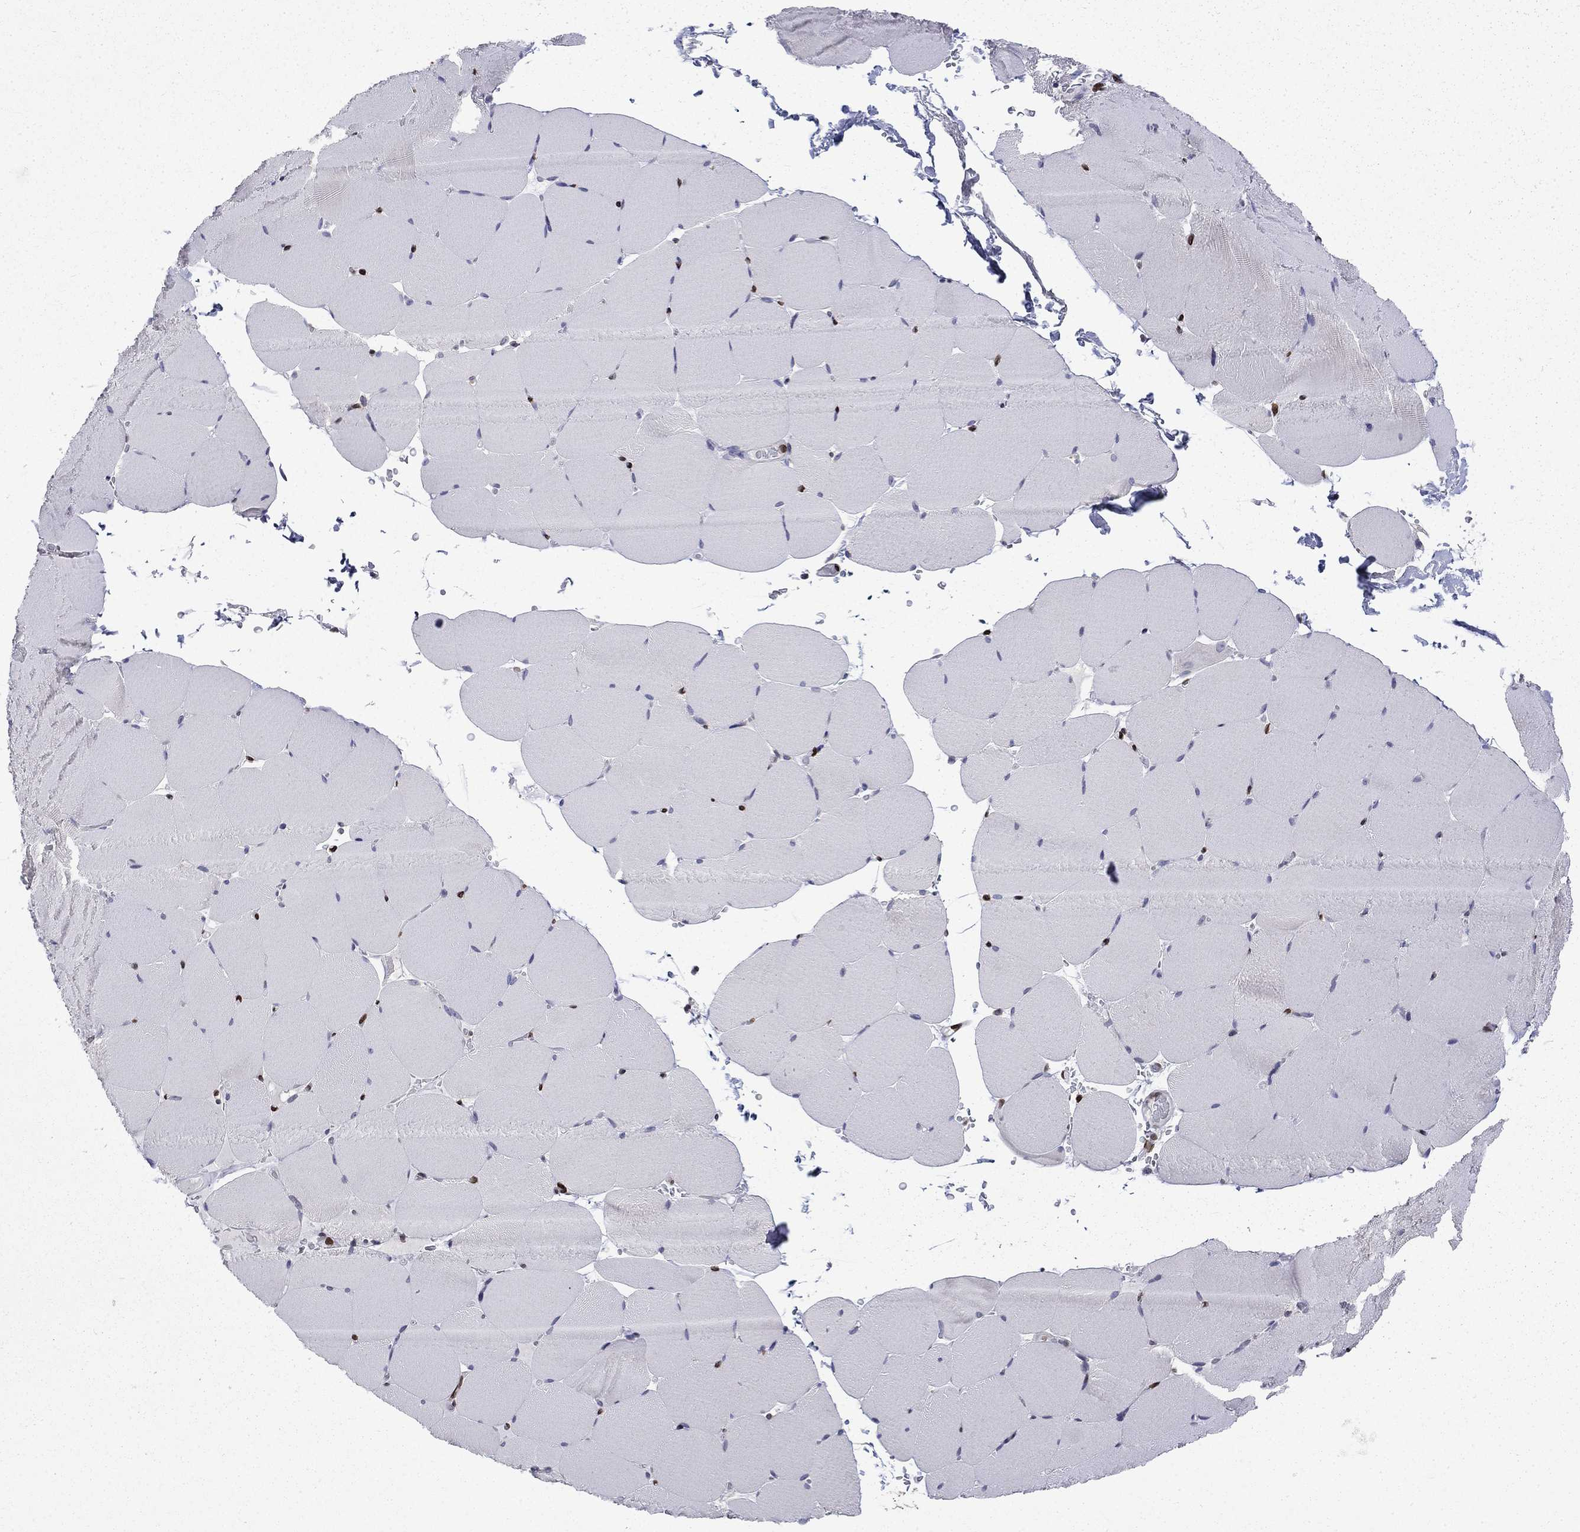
{"staining": {"intensity": "negative", "quantity": "none", "location": "none"}, "tissue": "skeletal muscle", "cell_type": "Myocytes", "image_type": "normal", "snomed": [{"axis": "morphology", "description": "Normal tissue, NOS"}, {"axis": "topography", "description": "Skeletal muscle"}], "caption": "A high-resolution image shows immunohistochemistry staining of benign skeletal muscle, which demonstrates no significant expression in myocytes.", "gene": "SLA", "patient": {"sex": "female", "age": 37}}